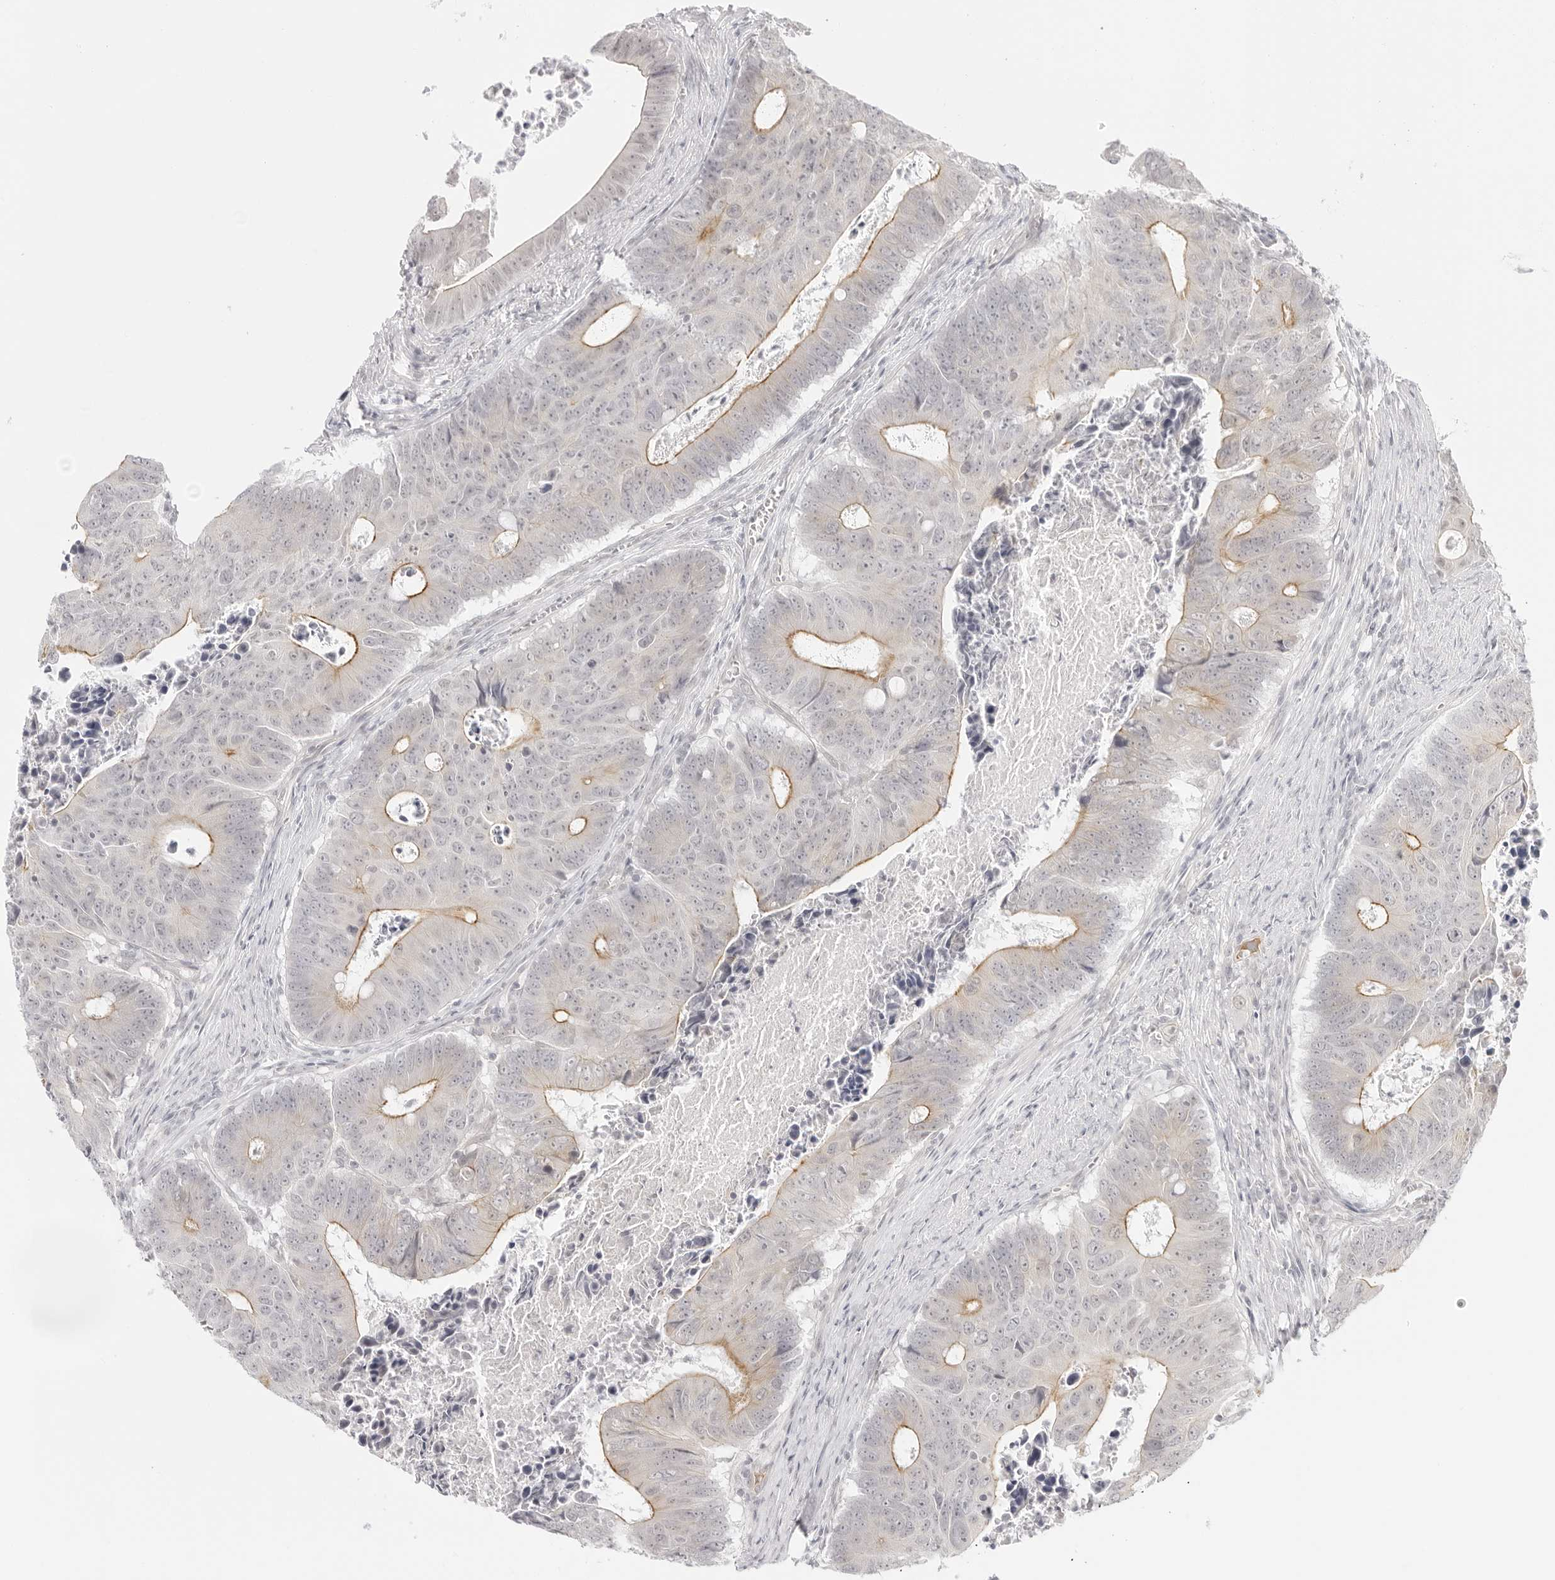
{"staining": {"intensity": "moderate", "quantity": "<25%", "location": "cytoplasmic/membranous"}, "tissue": "colorectal cancer", "cell_type": "Tumor cells", "image_type": "cancer", "snomed": [{"axis": "morphology", "description": "Adenocarcinoma, NOS"}, {"axis": "topography", "description": "Colon"}], "caption": "Human colorectal cancer (adenocarcinoma) stained for a protein (brown) reveals moderate cytoplasmic/membranous positive positivity in approximately <25% of tumor cells.", "gene": "MED18", "patient": {"sex": "male", "age": 87}}